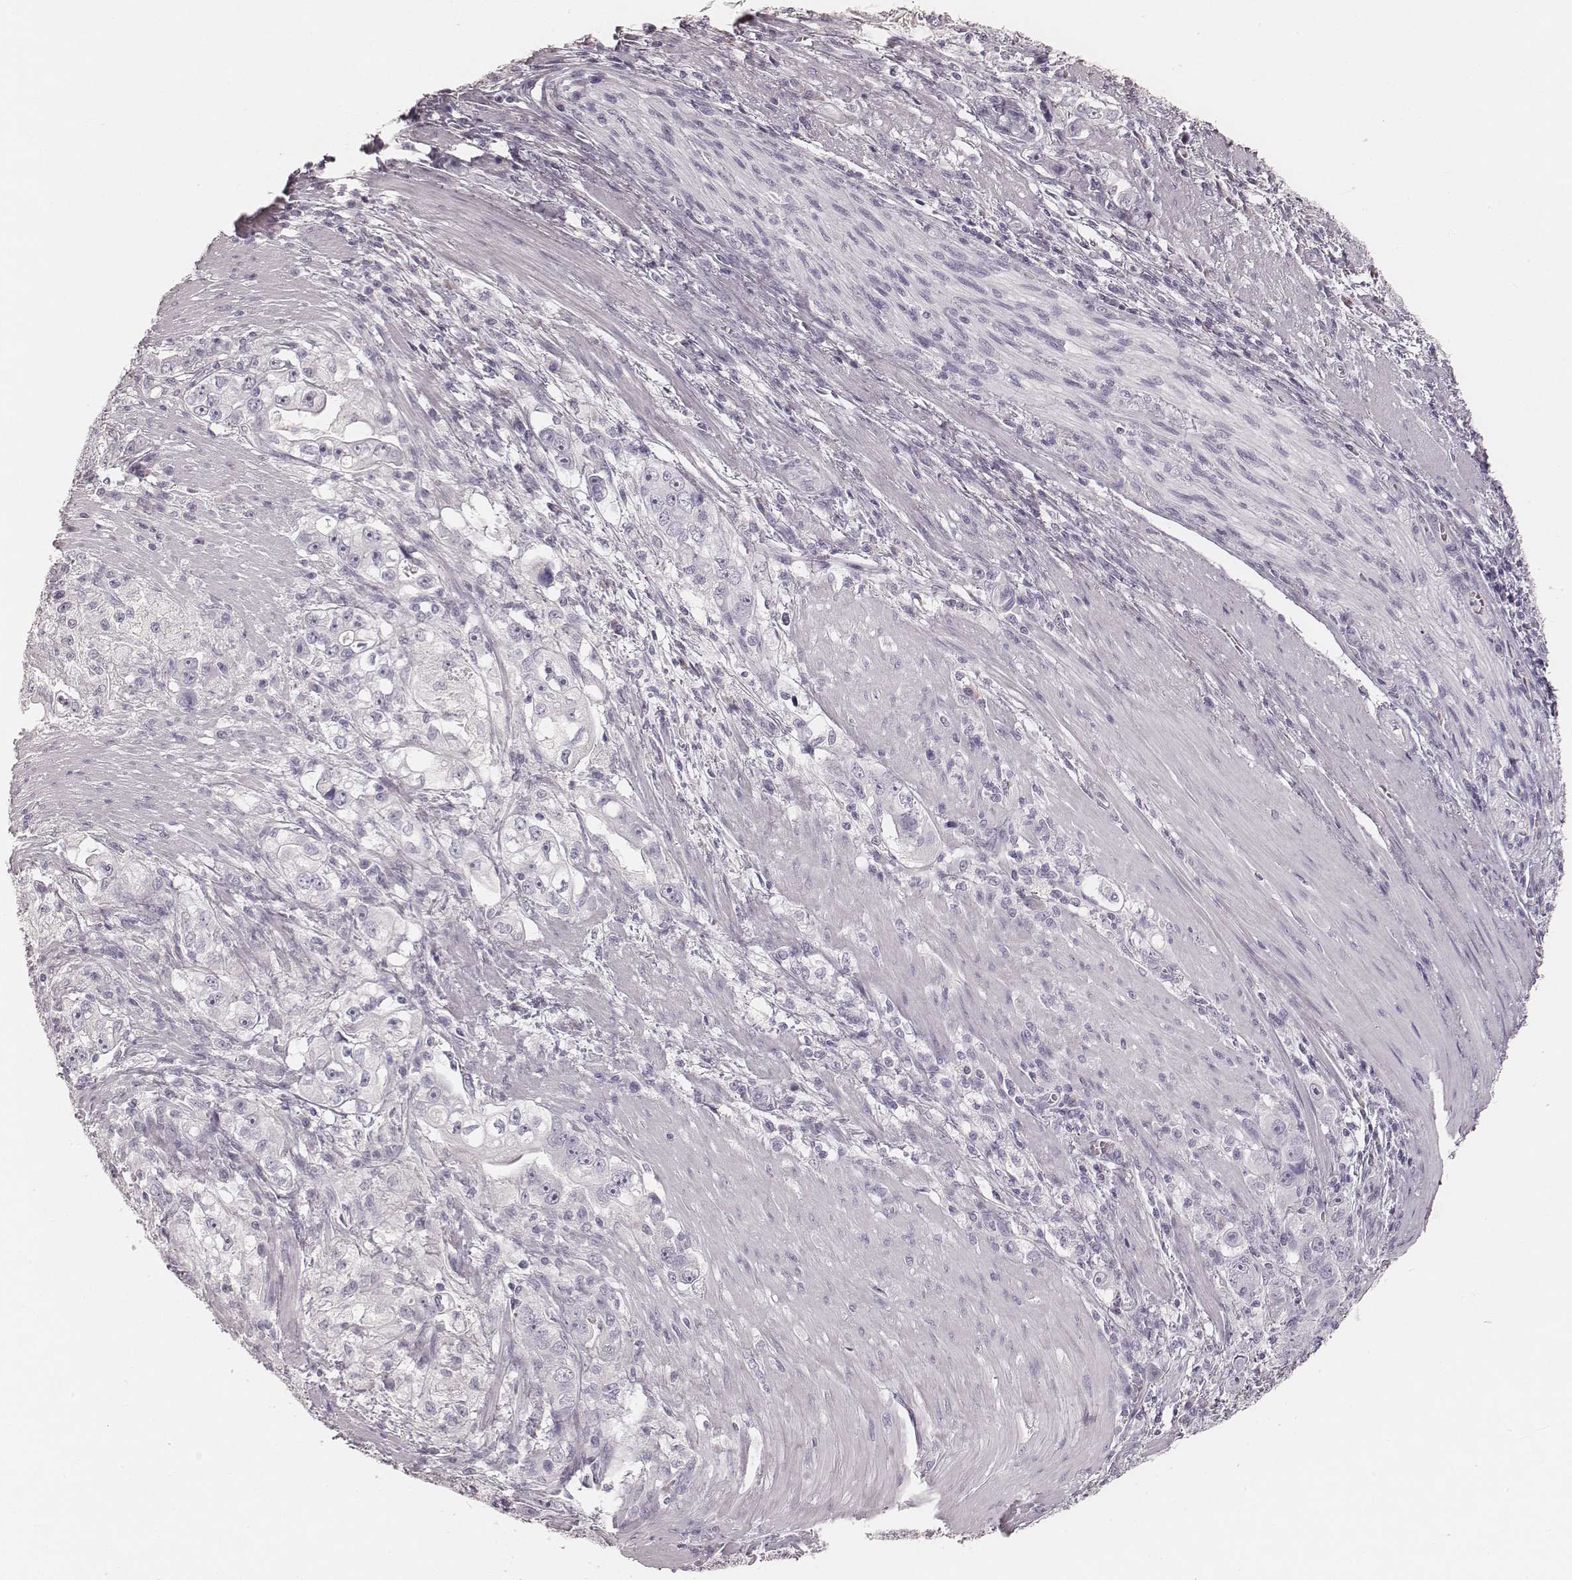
{"staining": {"intensity": "negative", "quantity": "none", "location": "none"}, "tissue": "stomach cancer", "cell_type": "Tumor cells", "image_type": "cancer", "snomed": [{"axis": "morphology", "description": "Adenocarcinoma, NOS"}, {"axis": "topography", "description": "Stomach, lower"}], "caption": "Stomach adenocarcinoma was stained to show a protein in brown. There is no significant expression in tumor cells.", "gene": "KRT82", "patient": {"sex": "female", "age": 72}}